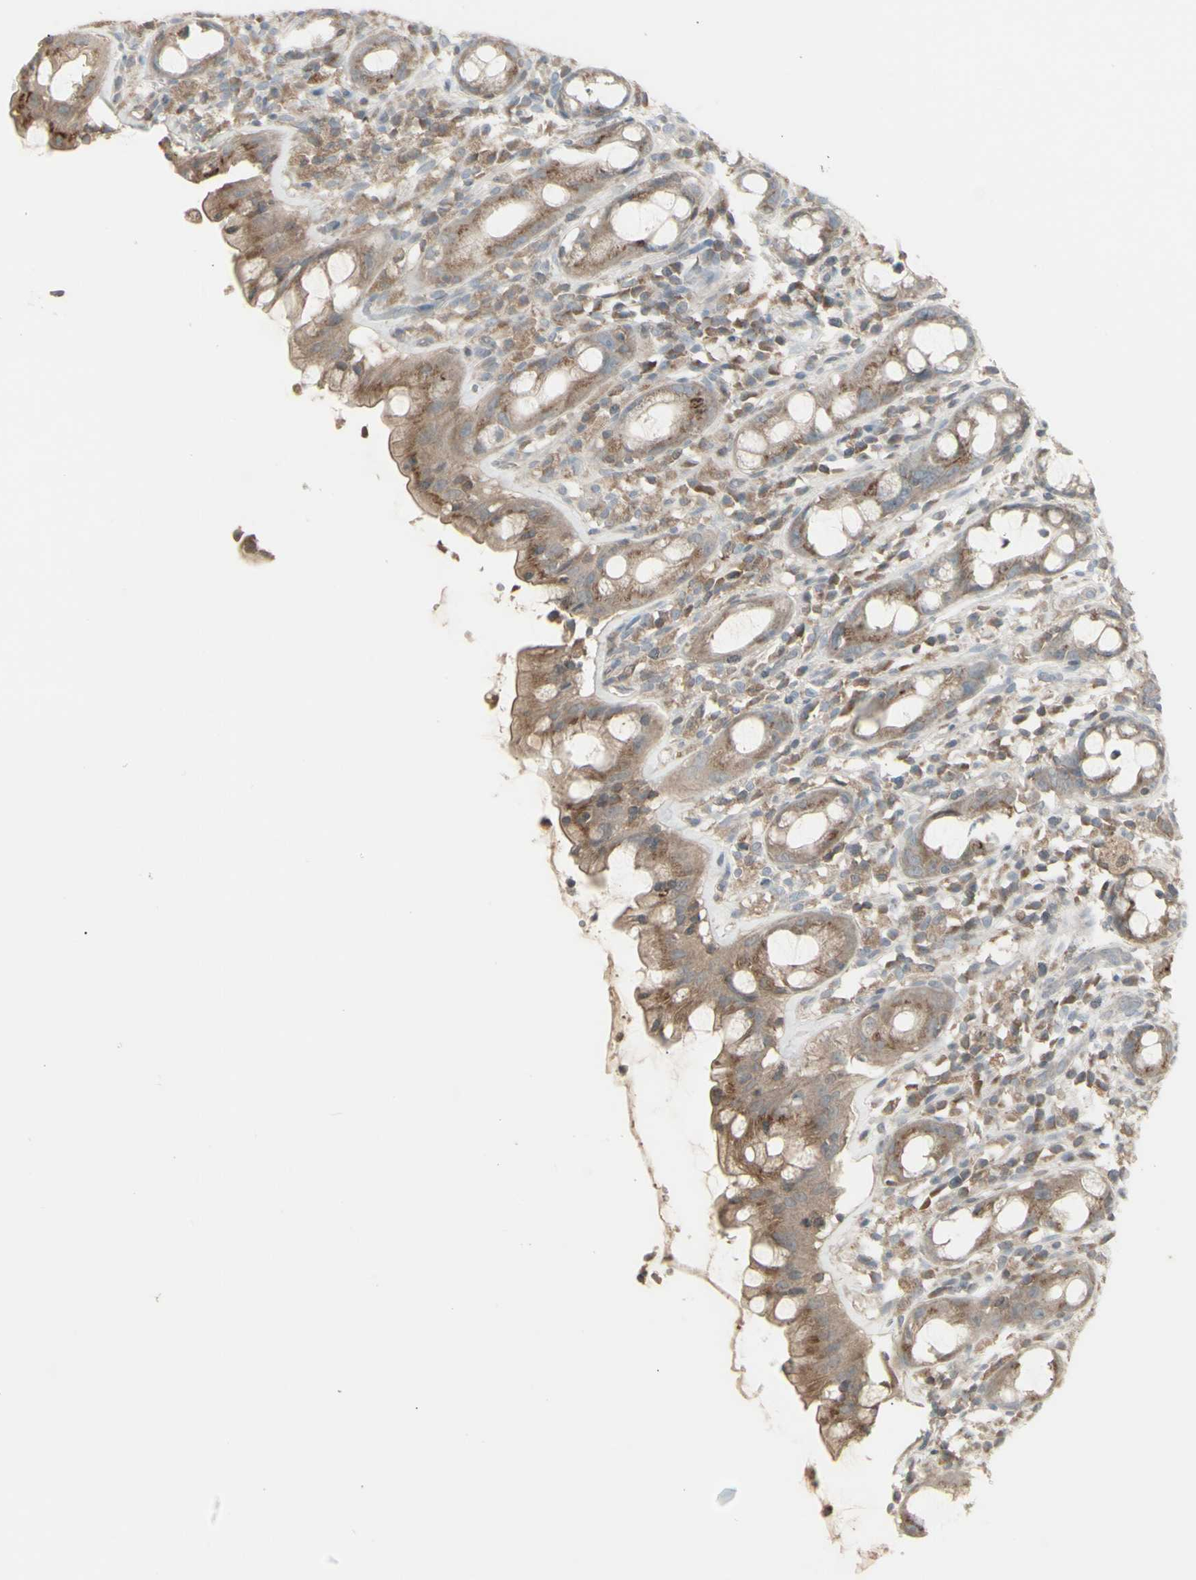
{"staining": {"intensity": "moderate", "quantity": ">75%", "location": "cytoplasmic/membranous"}, "tissue": "rectum", "cell_type": "Glandular cells", "image_type": "normal", "snomed": [{"axis": "morphology", "description": "Normal tissue, NOS"}, {"axis": "topography", "description": "Rectum"}], "caption": "About >75% of glandular cells in benign rectum show moderate cytoplasmic/membranous protein positivity as visualized by brown immunohistochemical staining.", "gene": "CSK", "patient": {"sex": "male", "age": 44}}